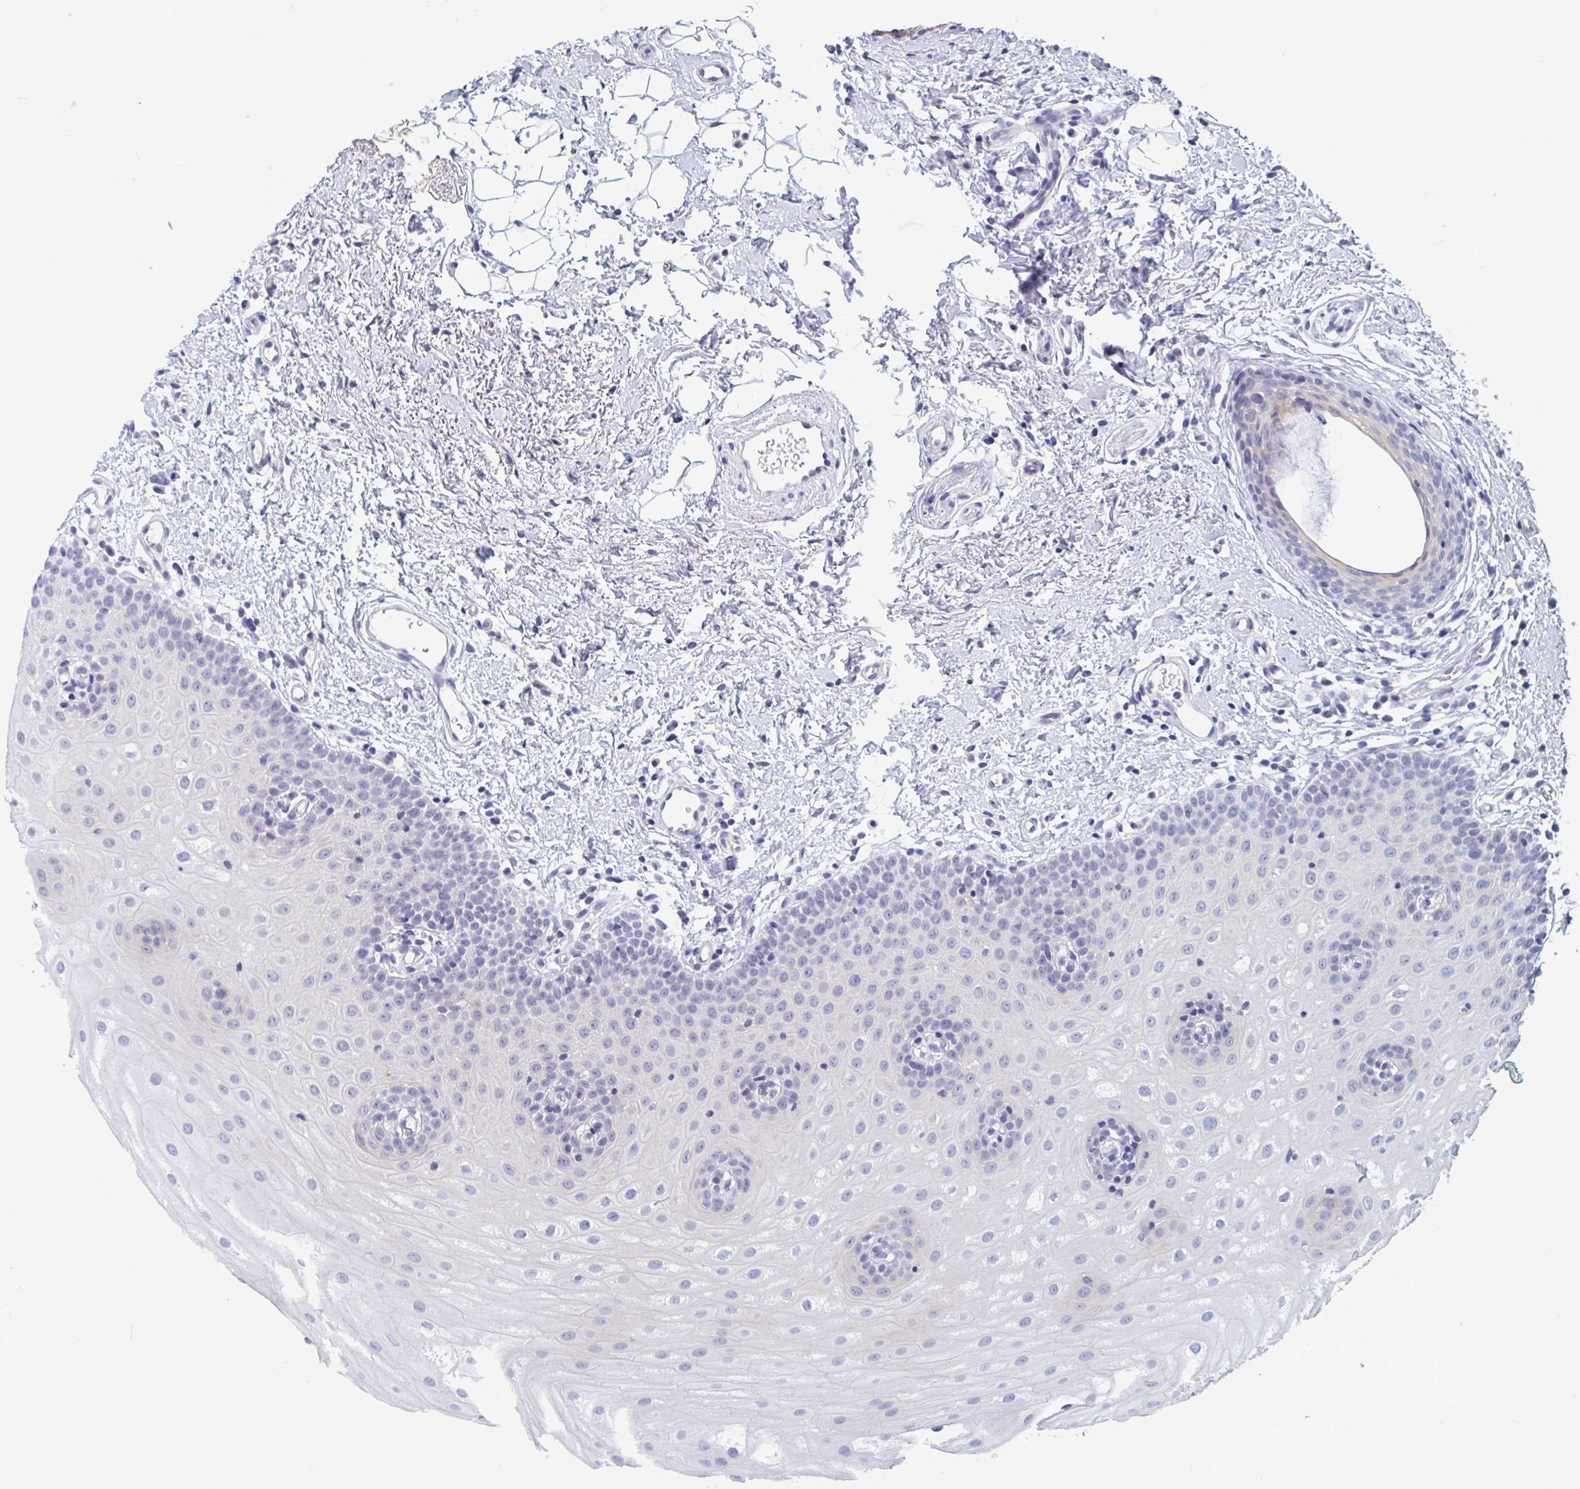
{"staining": {"intensity": "negative", "quantity": "none", "location": "none"}, "tissue": "oral mucosa", "cell_type": "Squamous epithelial cells", "image_type": "normal", "snomed": [{"axis": "morphology", "description": "Normal tissue, NOS"}, {"axis": "morphology", "description": "Adenocarcinoma, NOS"}, {"axis": "topography", "description": "Oral tissue"}, {"axis": "topography", "description": "Head-Neck"}], "caption": "This micrograph is of unremarkable oral mucosa stained with IHC to label a protein in brown with the nuclei are counter-stained blue. There is no staining in squamous epithelial cells.", "gene": "UNKL", "patient": {"sex": "female", "age": 57}}